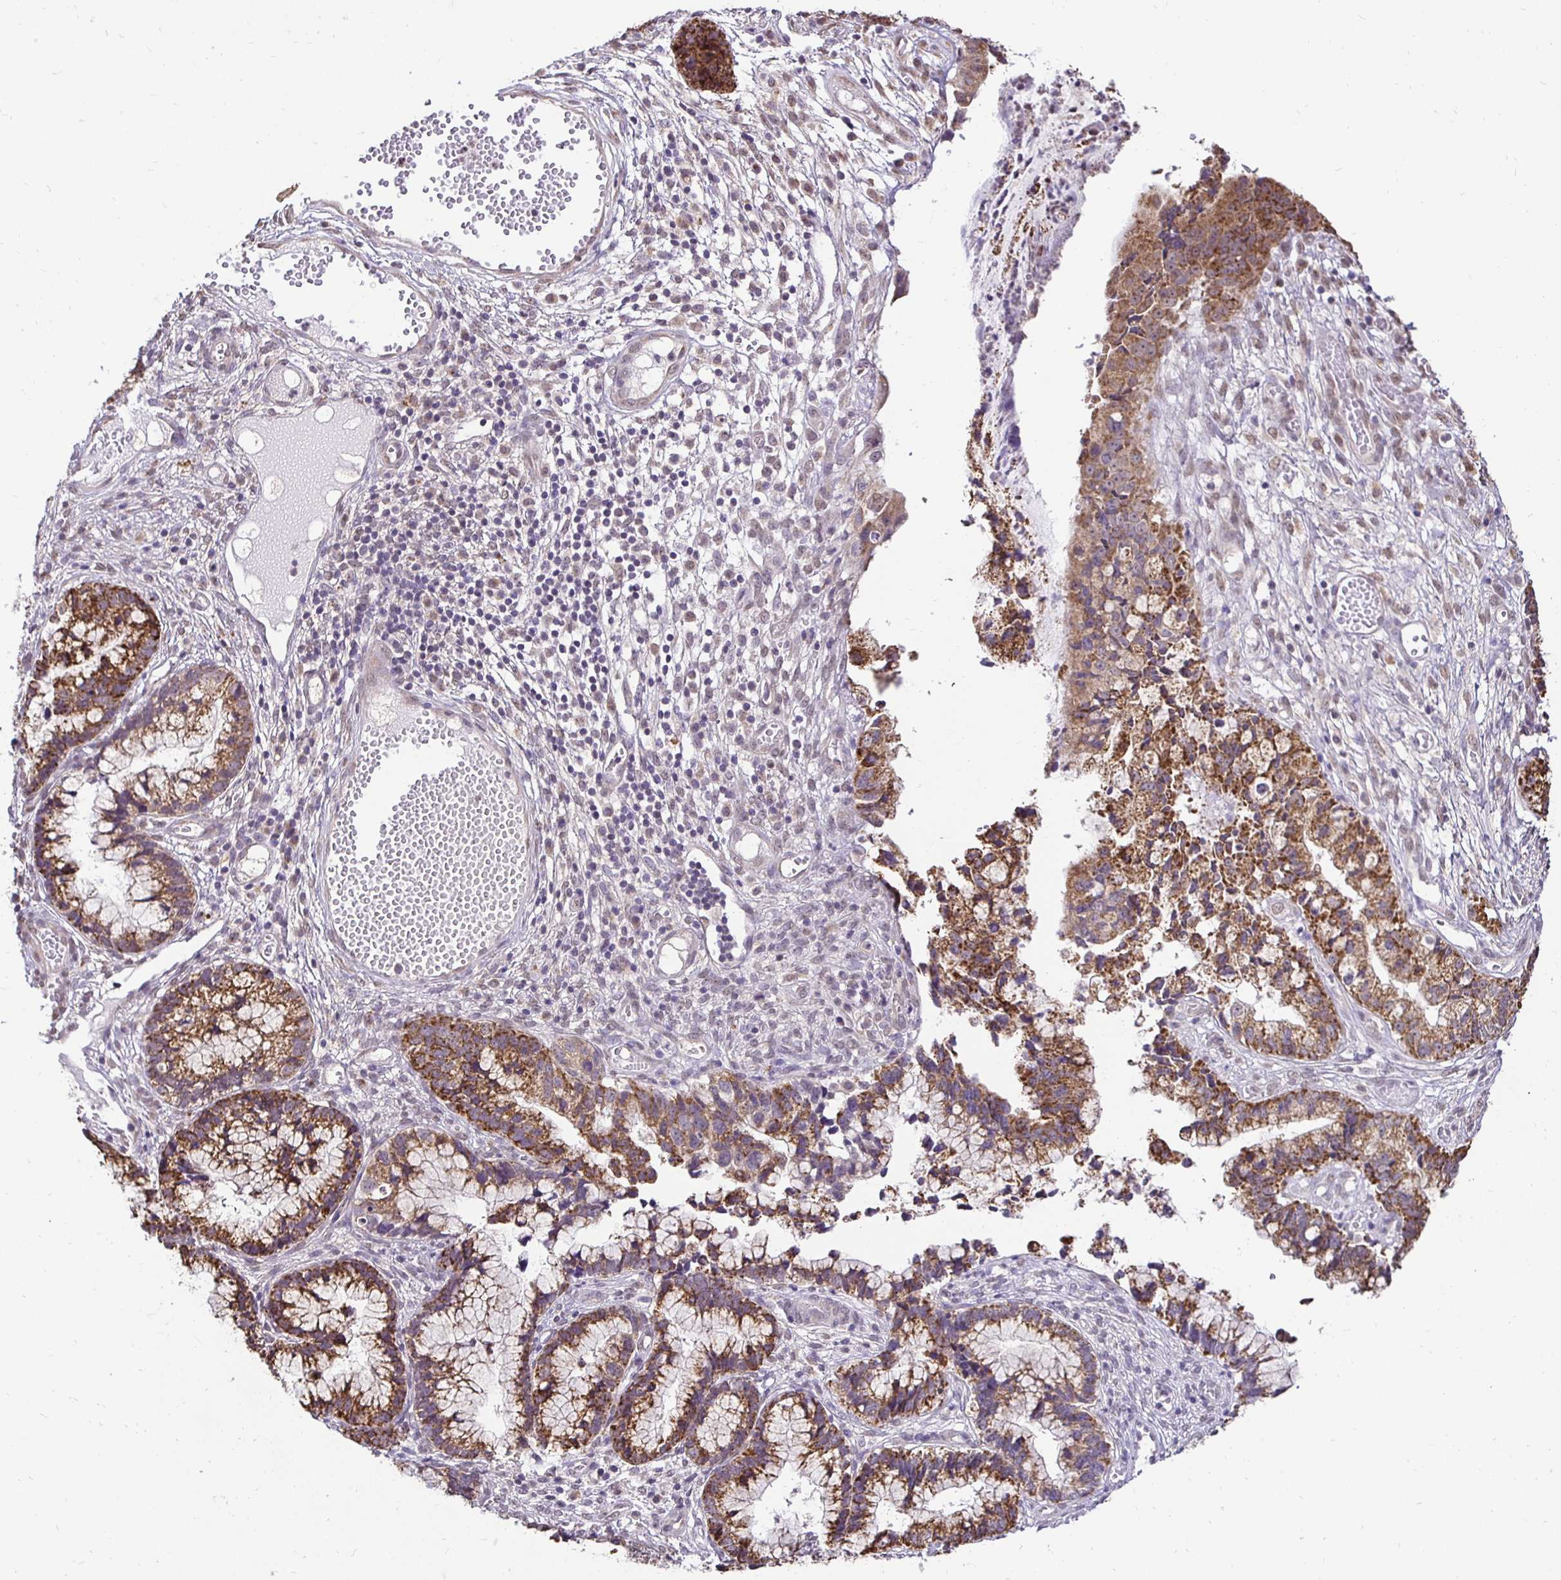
{"staining": {"intensity": "moderate", "quantity": ">75%", "location": "cytoplasmic/membranous"}, "tissue": "cervical cancer", "cell_type": "Tumor cells", "image_type": "cancer", "snomed": [{"axis": "morphology", "description": "Adenocarcinoma, NOS"}, {"axis": "topography", "description": "Cervix"}], "caption": "The image shows a brown stain indicating the presence of a protein in the cytoplasmic/membranous of tumor cells in cervical cancer (adenocarcinoma).", "gene": "RHEBL1", "patient": {"sex": "female", "age": 44}}